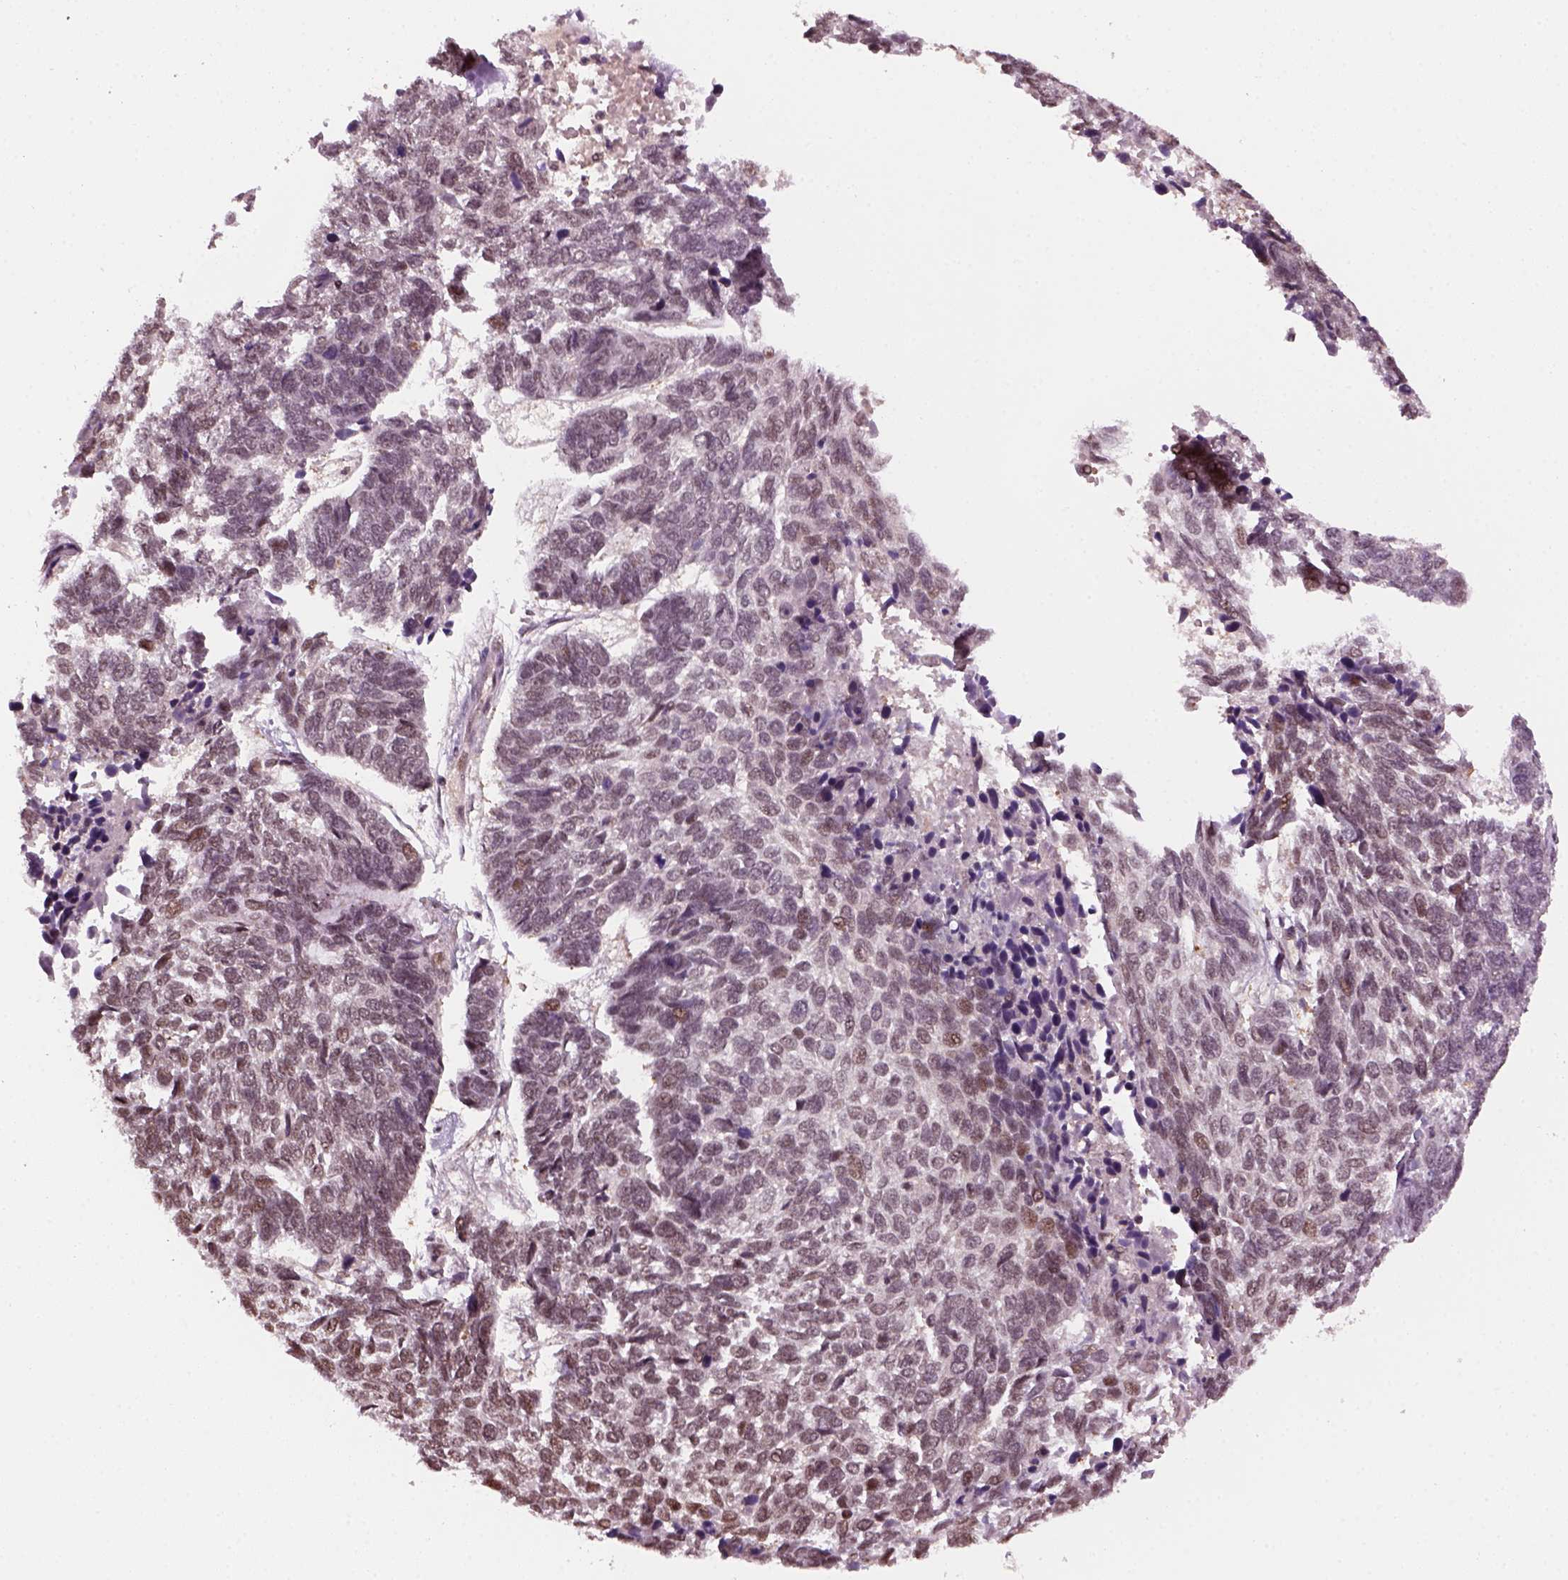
{"staining": {"intensity": "weak", "quantity": "25%-75%", "location": "nuclear"}, "tissue": "skin cancer", "cell_type": "Tumor cells", "image_type": "cancer", "snomed": [{"axis": "morphology", "description": "Basal cell carcinoma"}, {"axis": "topography", "description": "Skin"}], "caption": "A micrograph of human skin cancer stained for a protein shows weak nuclear brown staining in tumor cells. Immunohistochemistry (ihc) stains the protein of interest in brown and the nuclei are stained blue.", "gene": "GOT1", "patient": {"sex": "female", "age": 65}}